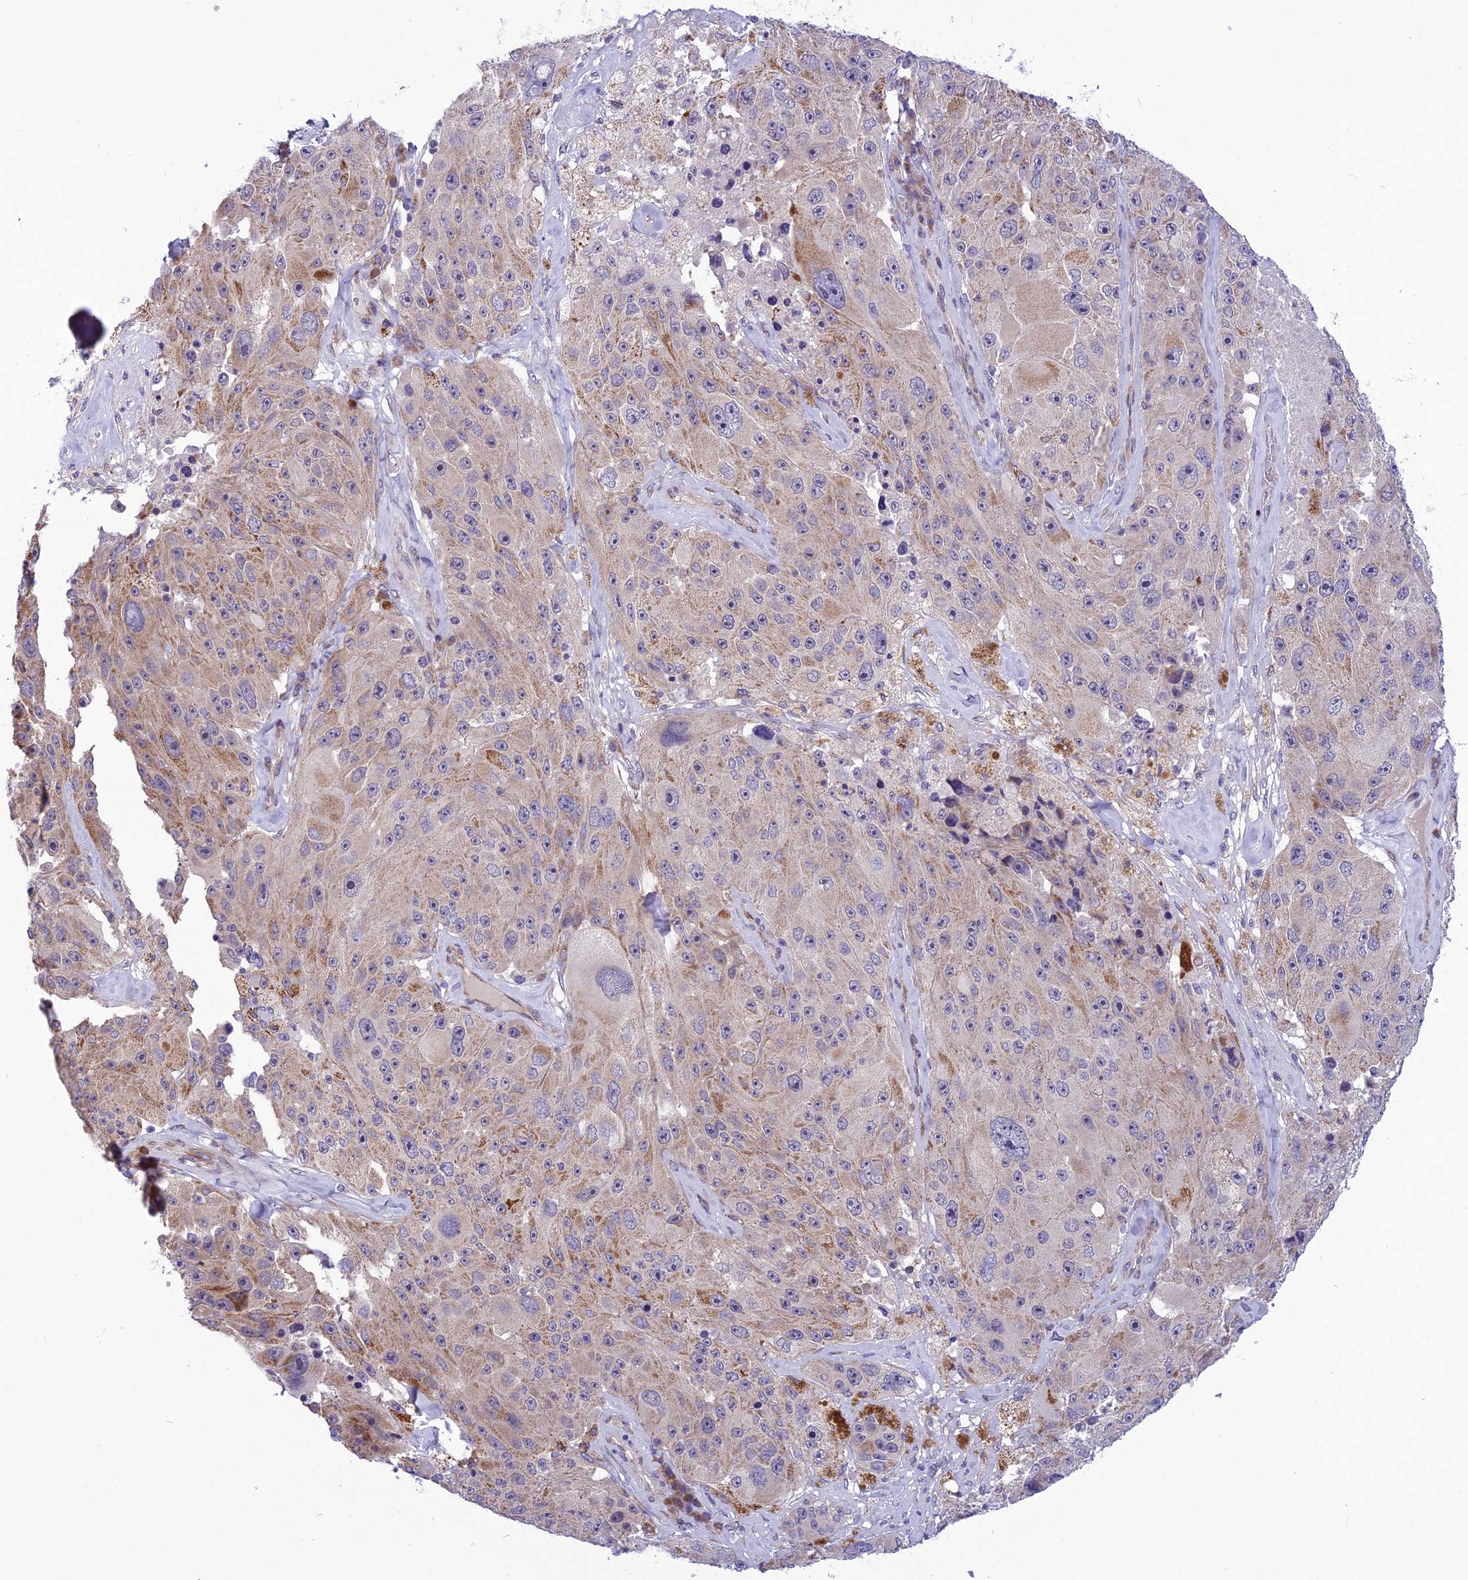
{"staining": {"intensity": "moderate", "quantity": "<25%", "location": "cytoplasmic/membranous"}, "tissue": "melanoma", "cell_type": "Tumor cells", "image_type": "cancer", "snomed": [{"axis": "morphology", "description": "Malignant melanoma, Metastatic site"}, {"axis": "topography", "description": "Lymph node"}], "caption": "Malignant melanoma (metastatic site) stained with DAB immunohistochemistry (IHC) displays low levels of moderate cytoplasmic/membranous staining in about <25% of tumor cells. (DAB (3,3'-diaminobenzidine) = brown stain, brightfield microscopy at high magnification).", "gene": "PSMF1", "patient": {"sex": "male", "age": 62}}